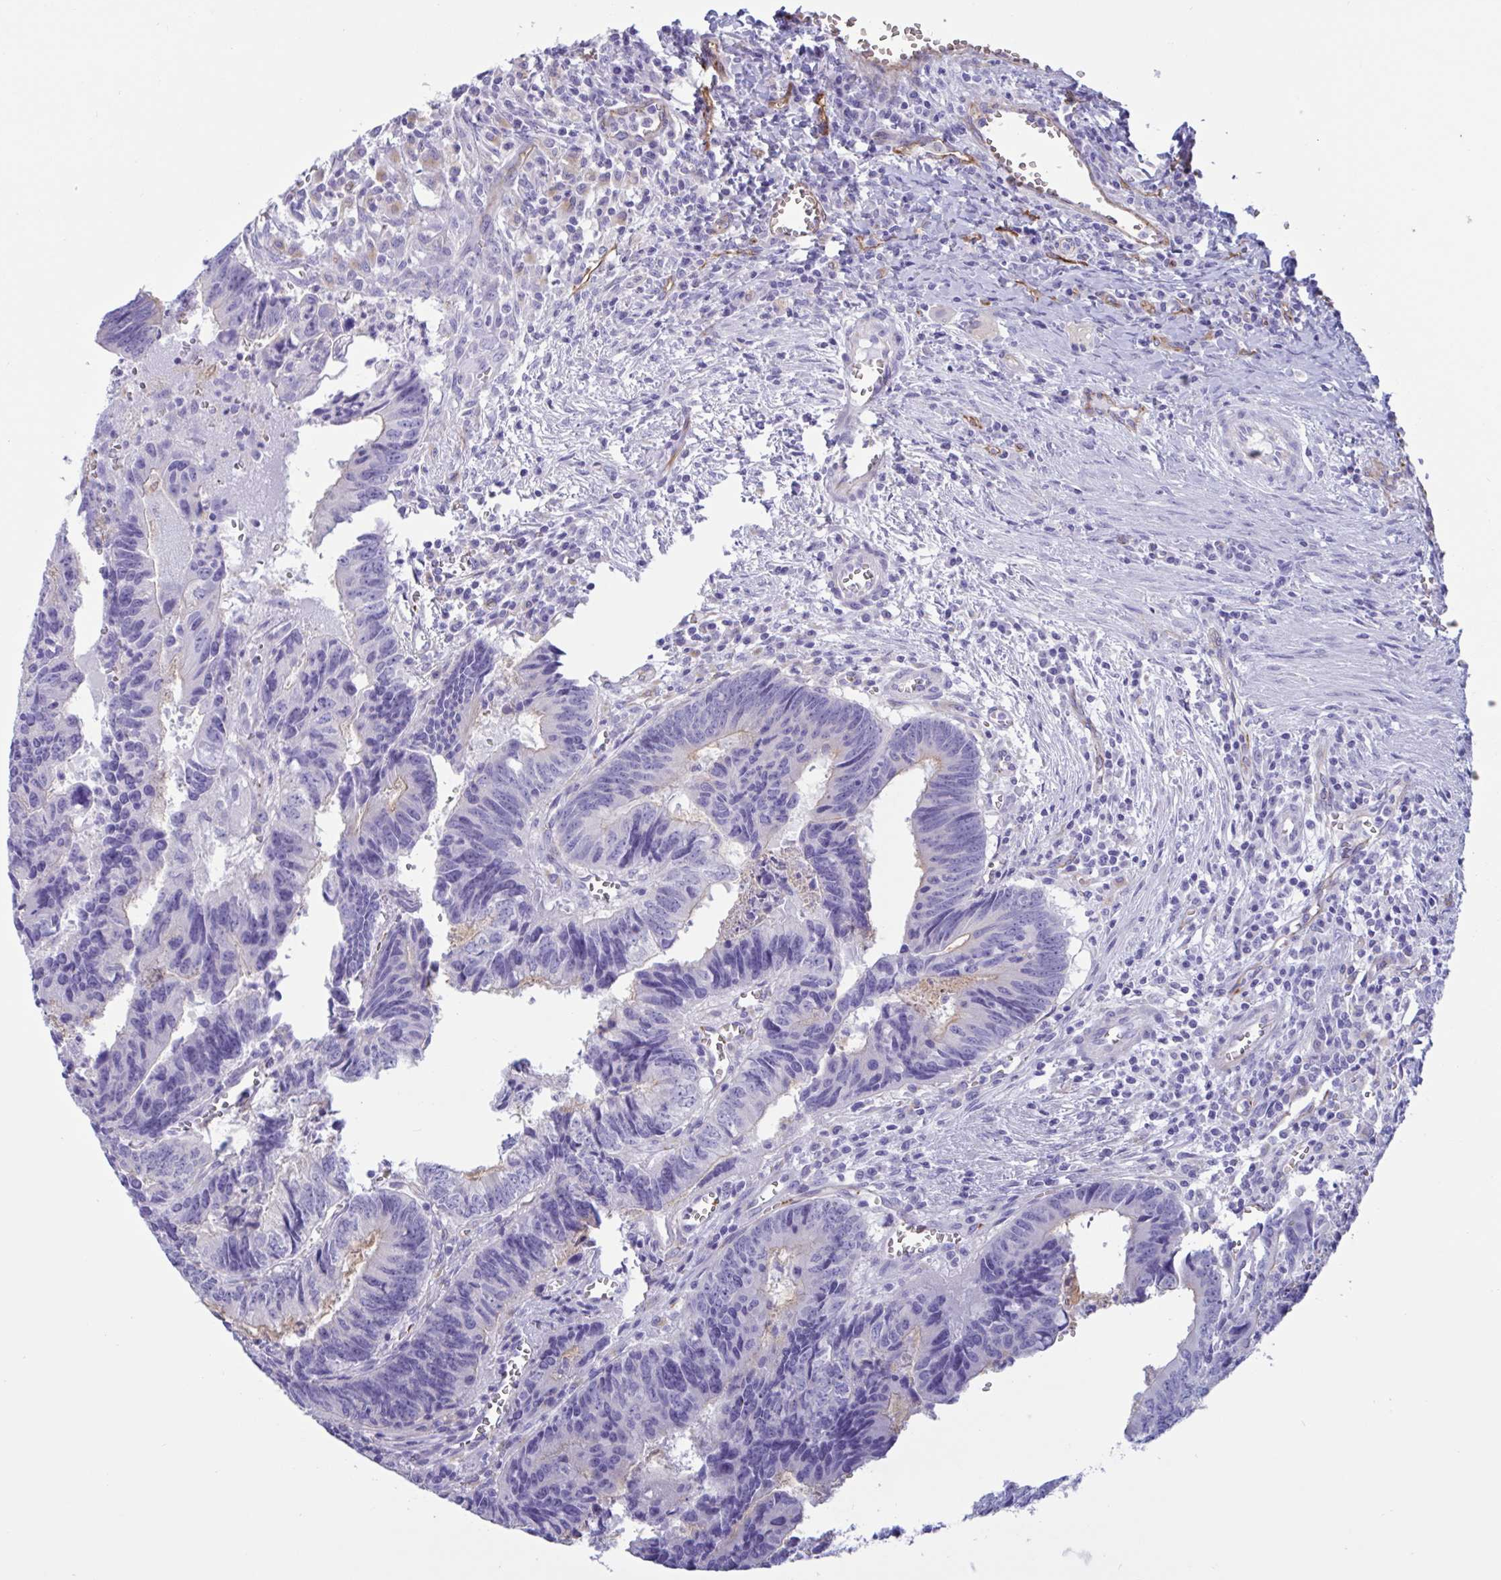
{"staining": {"intensity": "negative", "quantity": "none", "location": "none"}, "tissue": "colorectal cancer", "cell_type": "Tumor cells", "image_type": "cancer", "snomed": [{"axis": "morphology", "description": "Adenocarcinoma, NOS"}, {"axis": "topography", "description": "Colon"}], "caption": "A histopathology image of human colorectal adenocarcinoma is negative for staining in tumor cells.", "gene": "RPL22L1", "patient": {"sex": "male", "age": 86}}